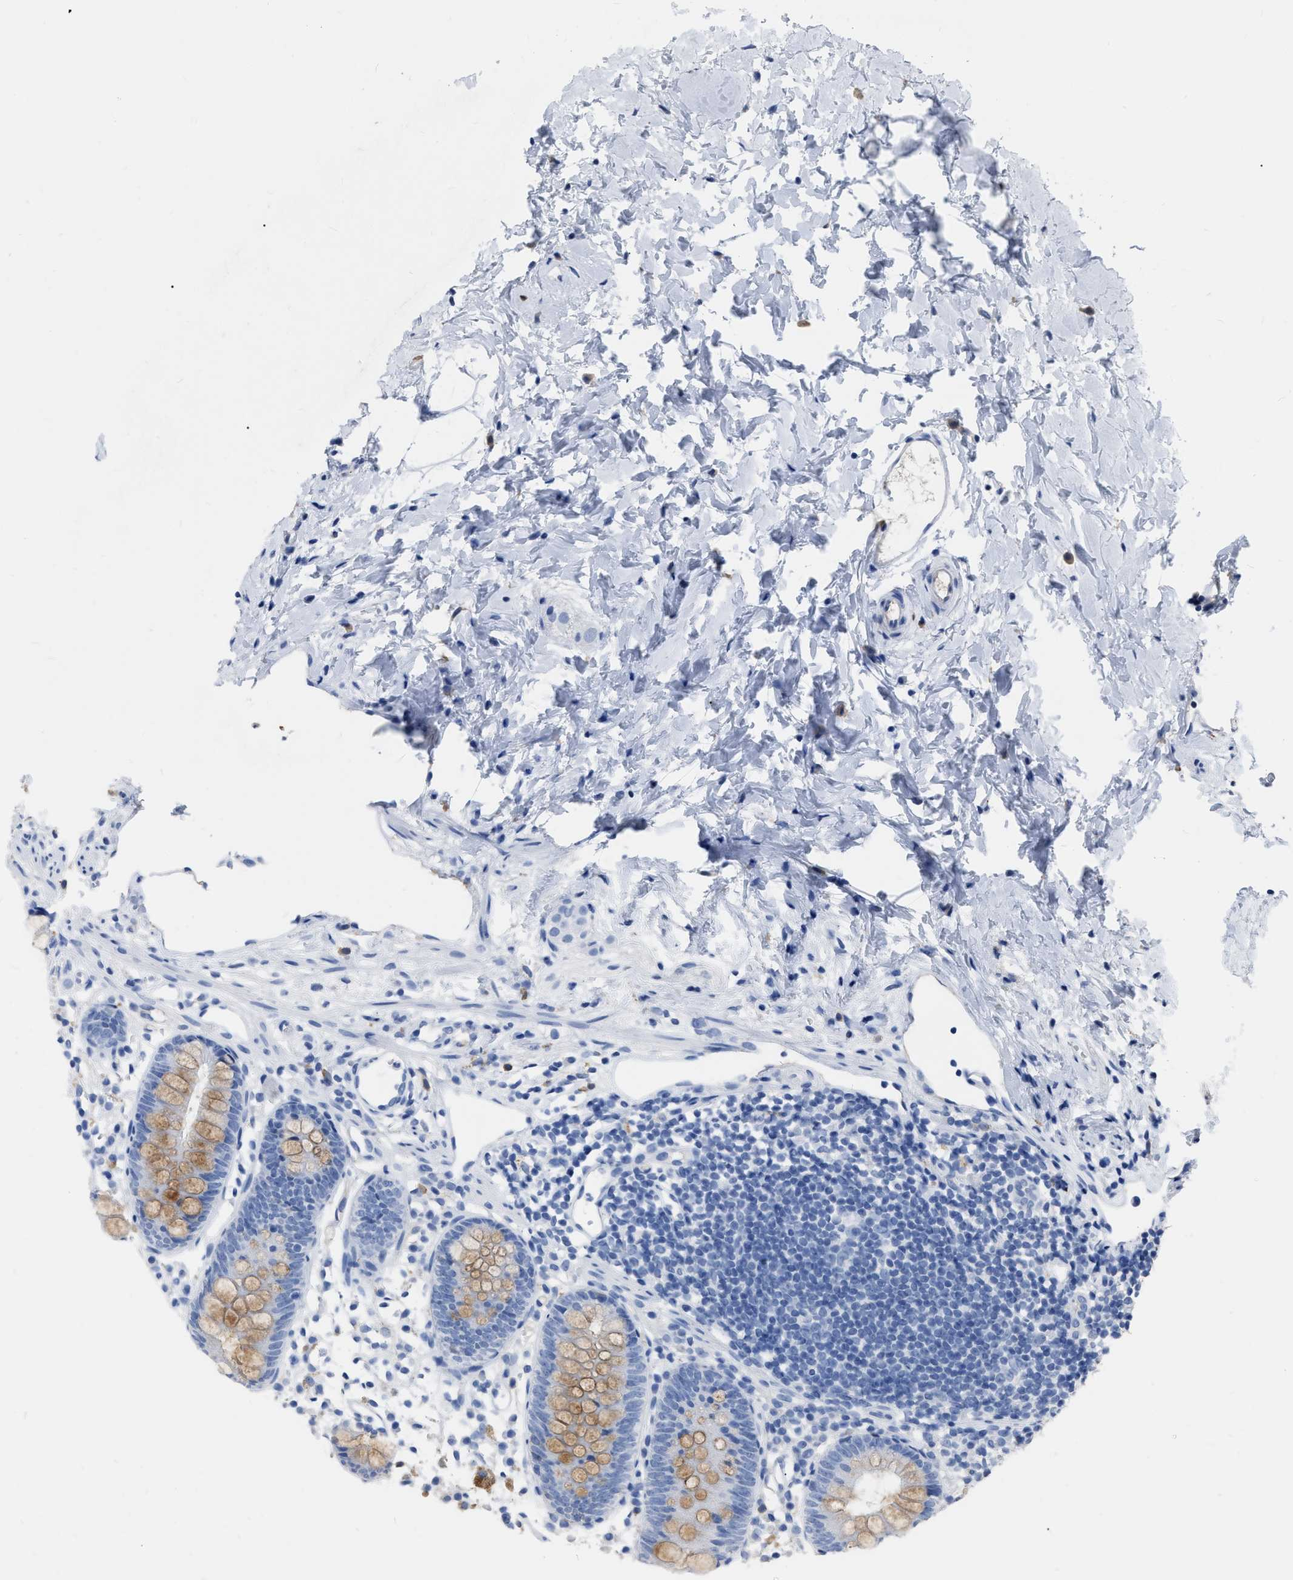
{"staining": {"intensity": "moderate", "quantity": ">75%", "location": "cytoplasmic/membranous"}, "tissue": "appendix", "cell_type": "Glandular cells", "image_type": "normal", "snomed": [{"axis": "morphology", "description": "Normal tissue, NOS"}, {"axis": "topography", "description": "Appendix"}], "caption": "Appendix stained with DAB immunohistochemistry exhibits medium levels of moderate cytoplasmic/membranous expression in about >75% of glandular cells.", "gene": "HABP2", "patient": {"sex": "female", "age": 20}}